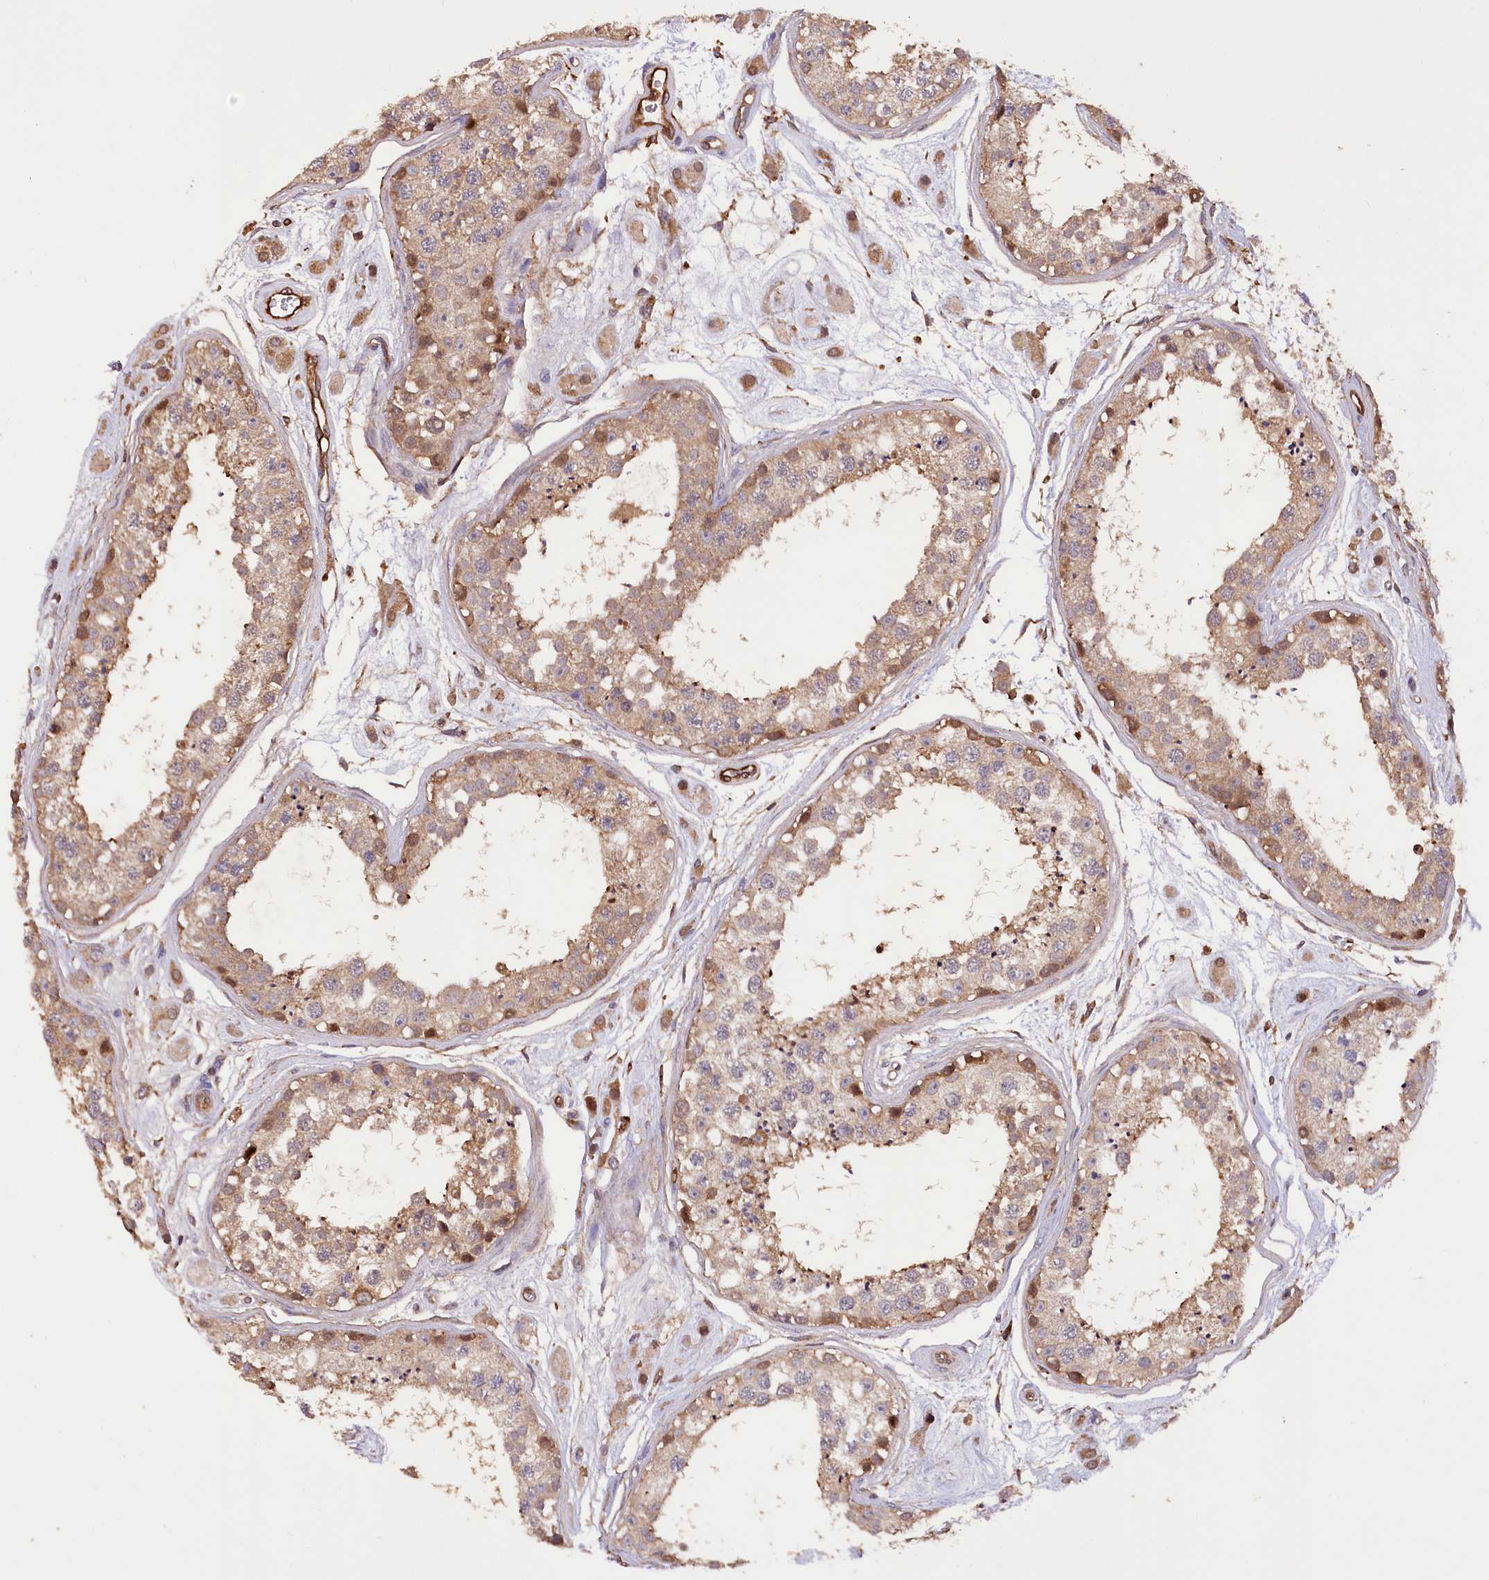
{"staining": {"intensity": "moderate", "quantity": ">75%", "location": "cytoplasmic/membranous"}, "tissue": "testis", "cell_type": "Cells in seminiferous ducts", "image_type": "normal", "snomed": [{"axis": "morphology", "description": "Normal tissue, NOS"}, {"axis": "topography", "description": "Testis"}], "caption": "A medium amount of moderate cytoplasmic/membranous expression is identified in about >75% of cells in seminiferous ducts in benign testis.", "gene": "DPP3", "patient": {"sex": "male", "age": 25}}